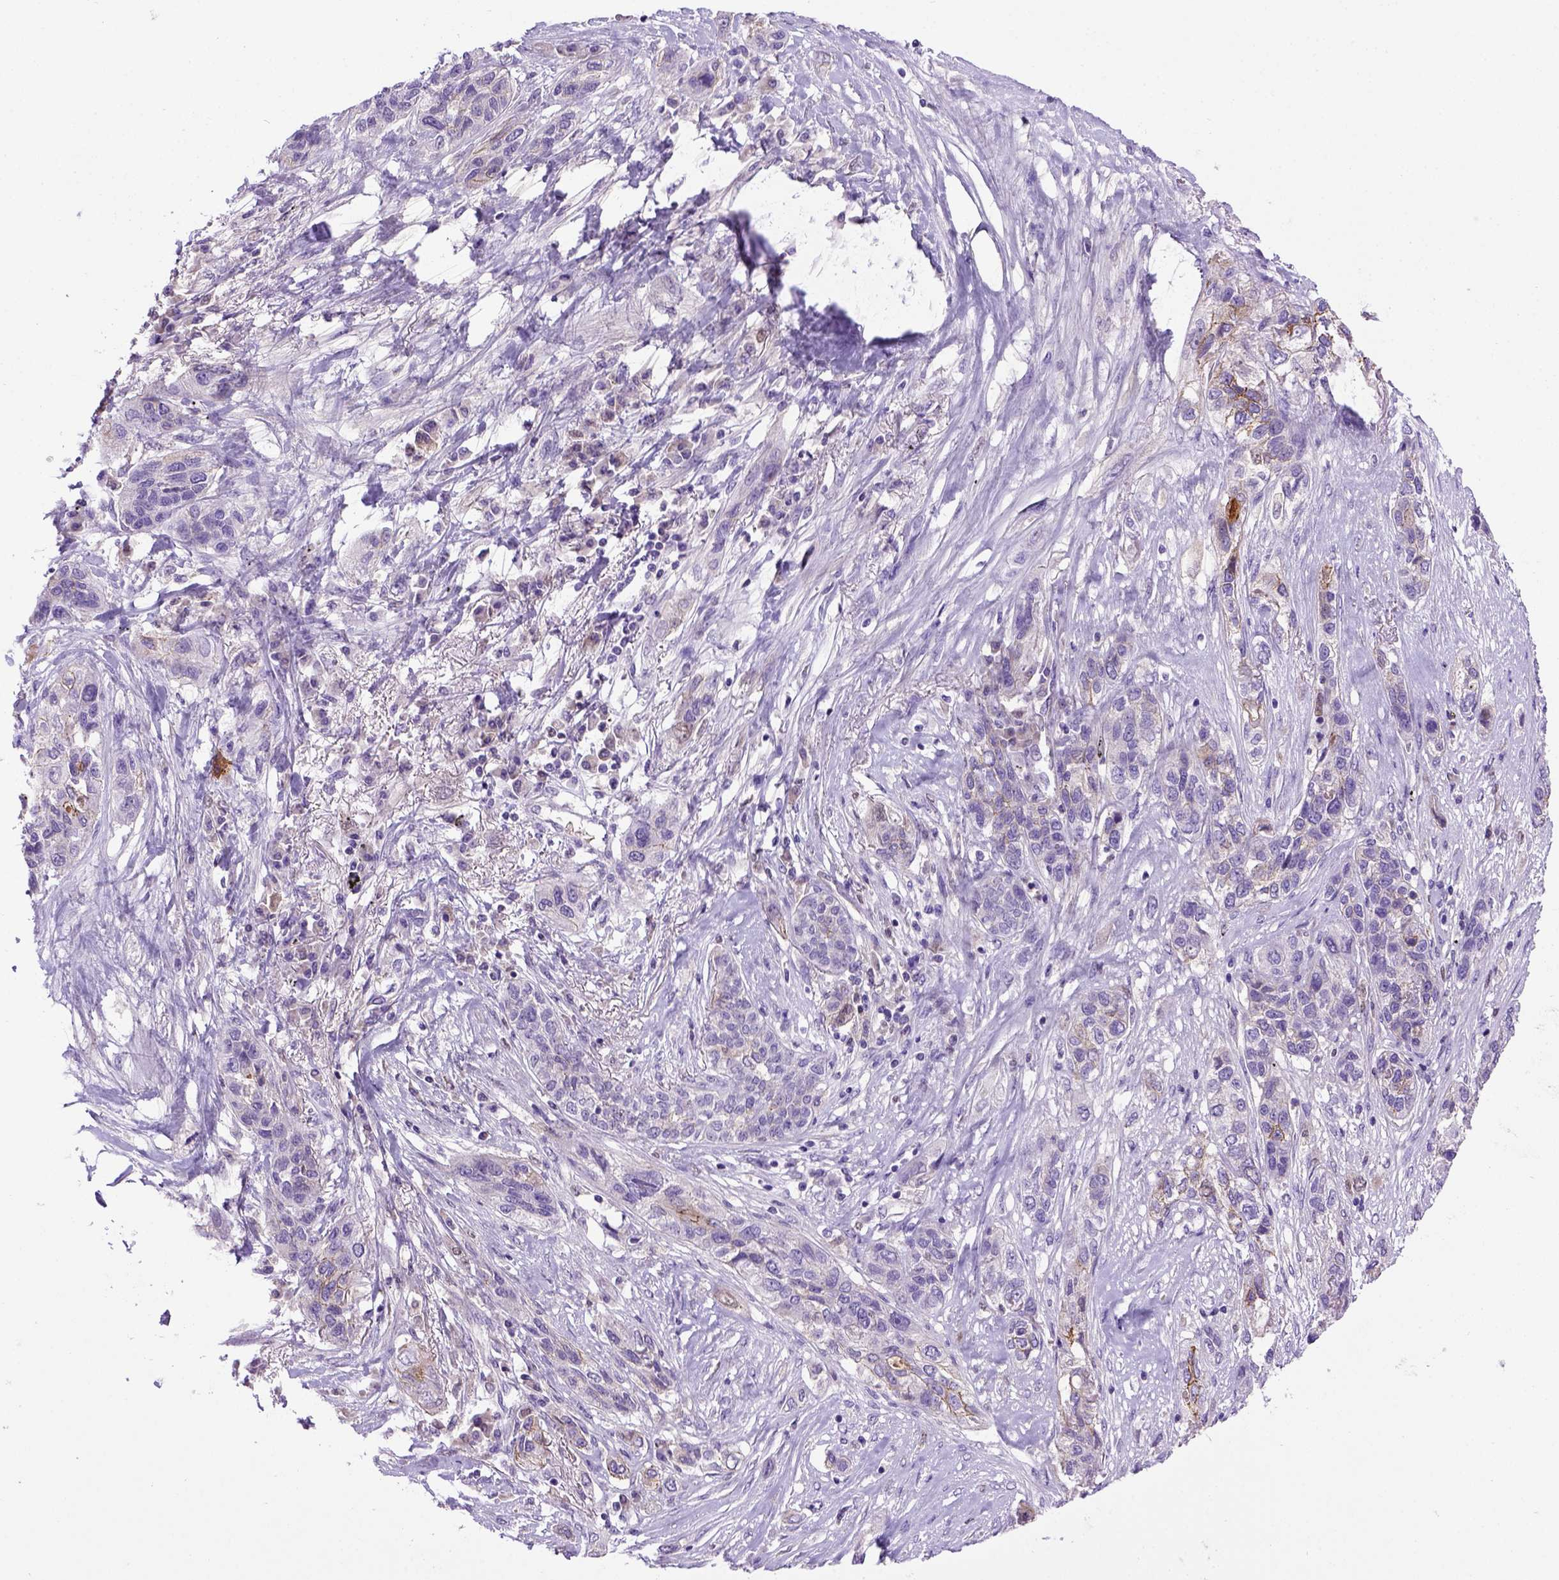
{"staining": {"intensity": "weak", "quantity": "<25%", "location": "cytoplasmic/membranous"}, "tissue": "lung cancer", "cell_type": "Tumor cells", "image_type": "cancer", "snomed": [{"axis": "morphology", "description": "Squamous cell carcinoma, NOS"}, {"axis": "topography", "description": "Lung"}], "caption": "High power microscopy image of an immunohistochemistry micrograph of squamous cell carcinoma (lung), revealing no significant positivity in tumor cells.", "gene": "CDH1", "patient": {"sex": "female", "age": 70}}